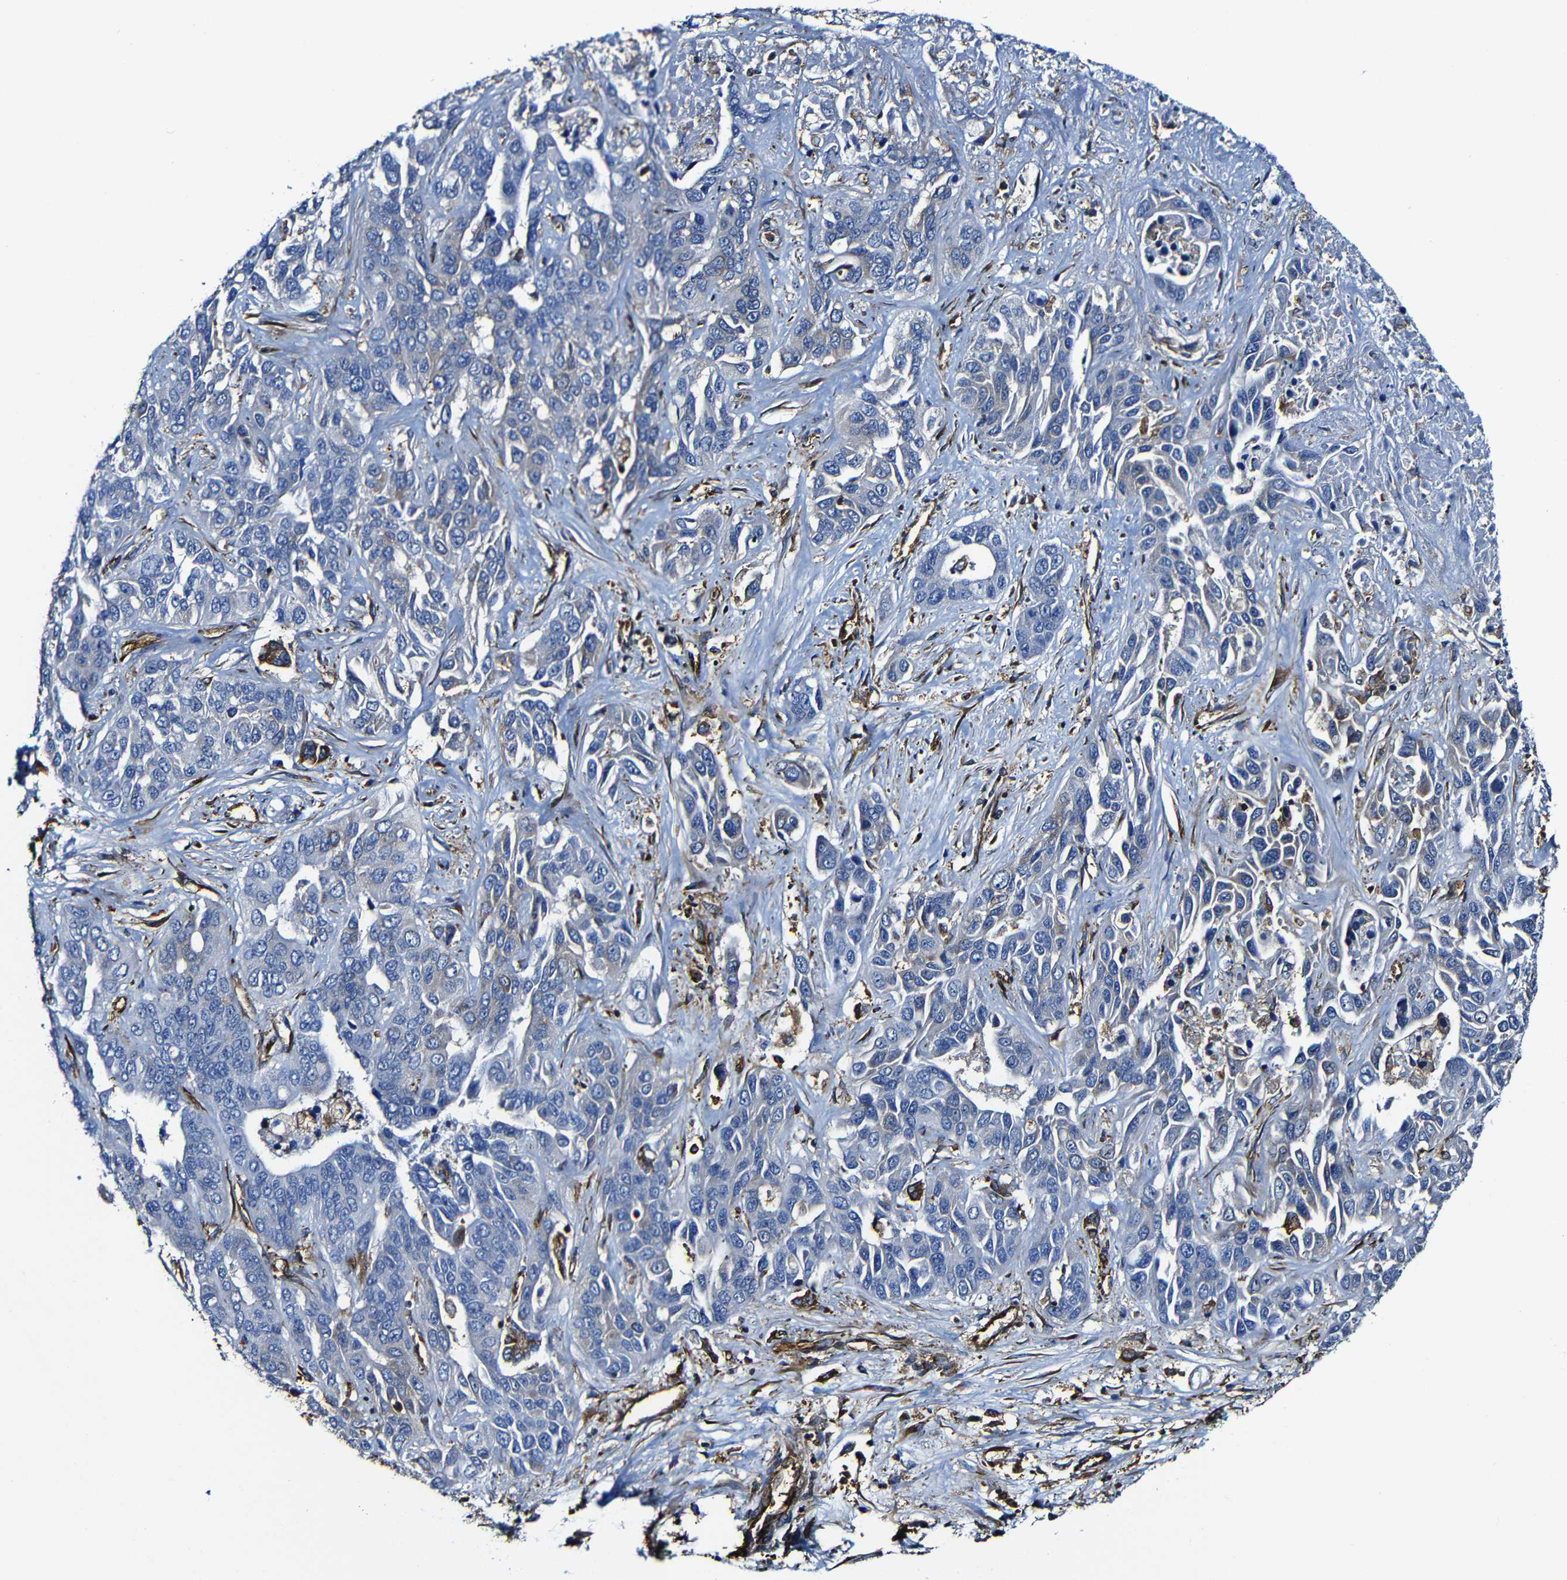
{"staining": {"intensity": "negative", "quantity": "none", "location": "none"}, "tissue": "liver cancer", "cell_type": "Tumor cells", "image_type": "cancer", "snomed": [{"axis": "morphology", "description": "Cholangiocarcinoma"}, {"axis": "topography", "description": "Liver"}], "caption": "An IHC image of liver cancer is shown. There is no staining in tumor cells of liver cancer.", "gene": "MSN", "patient": {"sex": "female", "age": 52}}